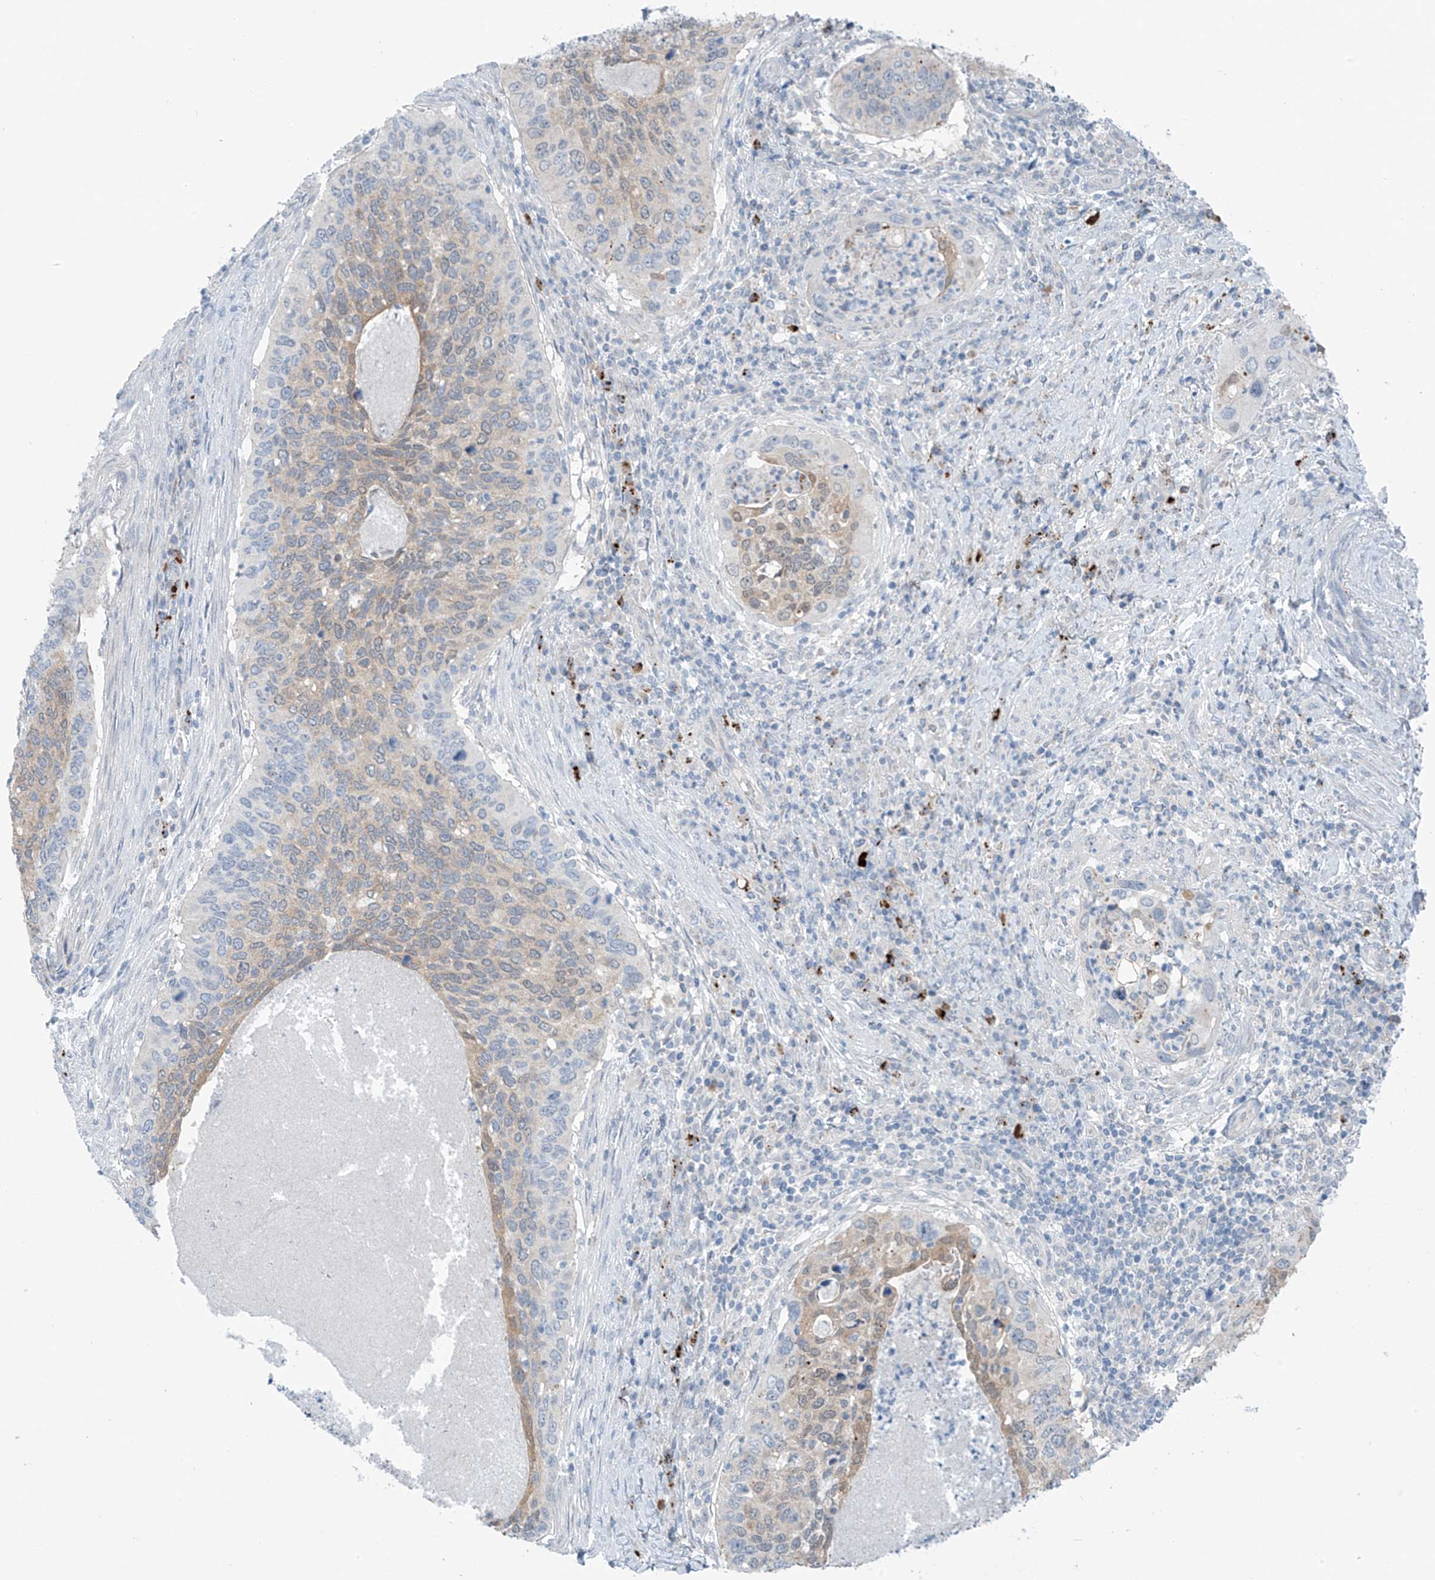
{"staining": {"intensity": "weak", "quantity": "<25%", "location": "cytoplasmic/membranous"}, "tissue": "cervical cancer", "cell_type": "Tumor cells", "image_type": "cancer", "snomed": [{"axis": "morphology", "description": "Squamous cell carcinoma, NOS"}, {"axis": "topography", "description": "Cervix"}], "caption": "This is an immunohistochemistry histopathology image of cervical cancer. There is no expression in tumor cells.", "gene": "ZNF793", "patient": {"sex": "female", "age": 38}}